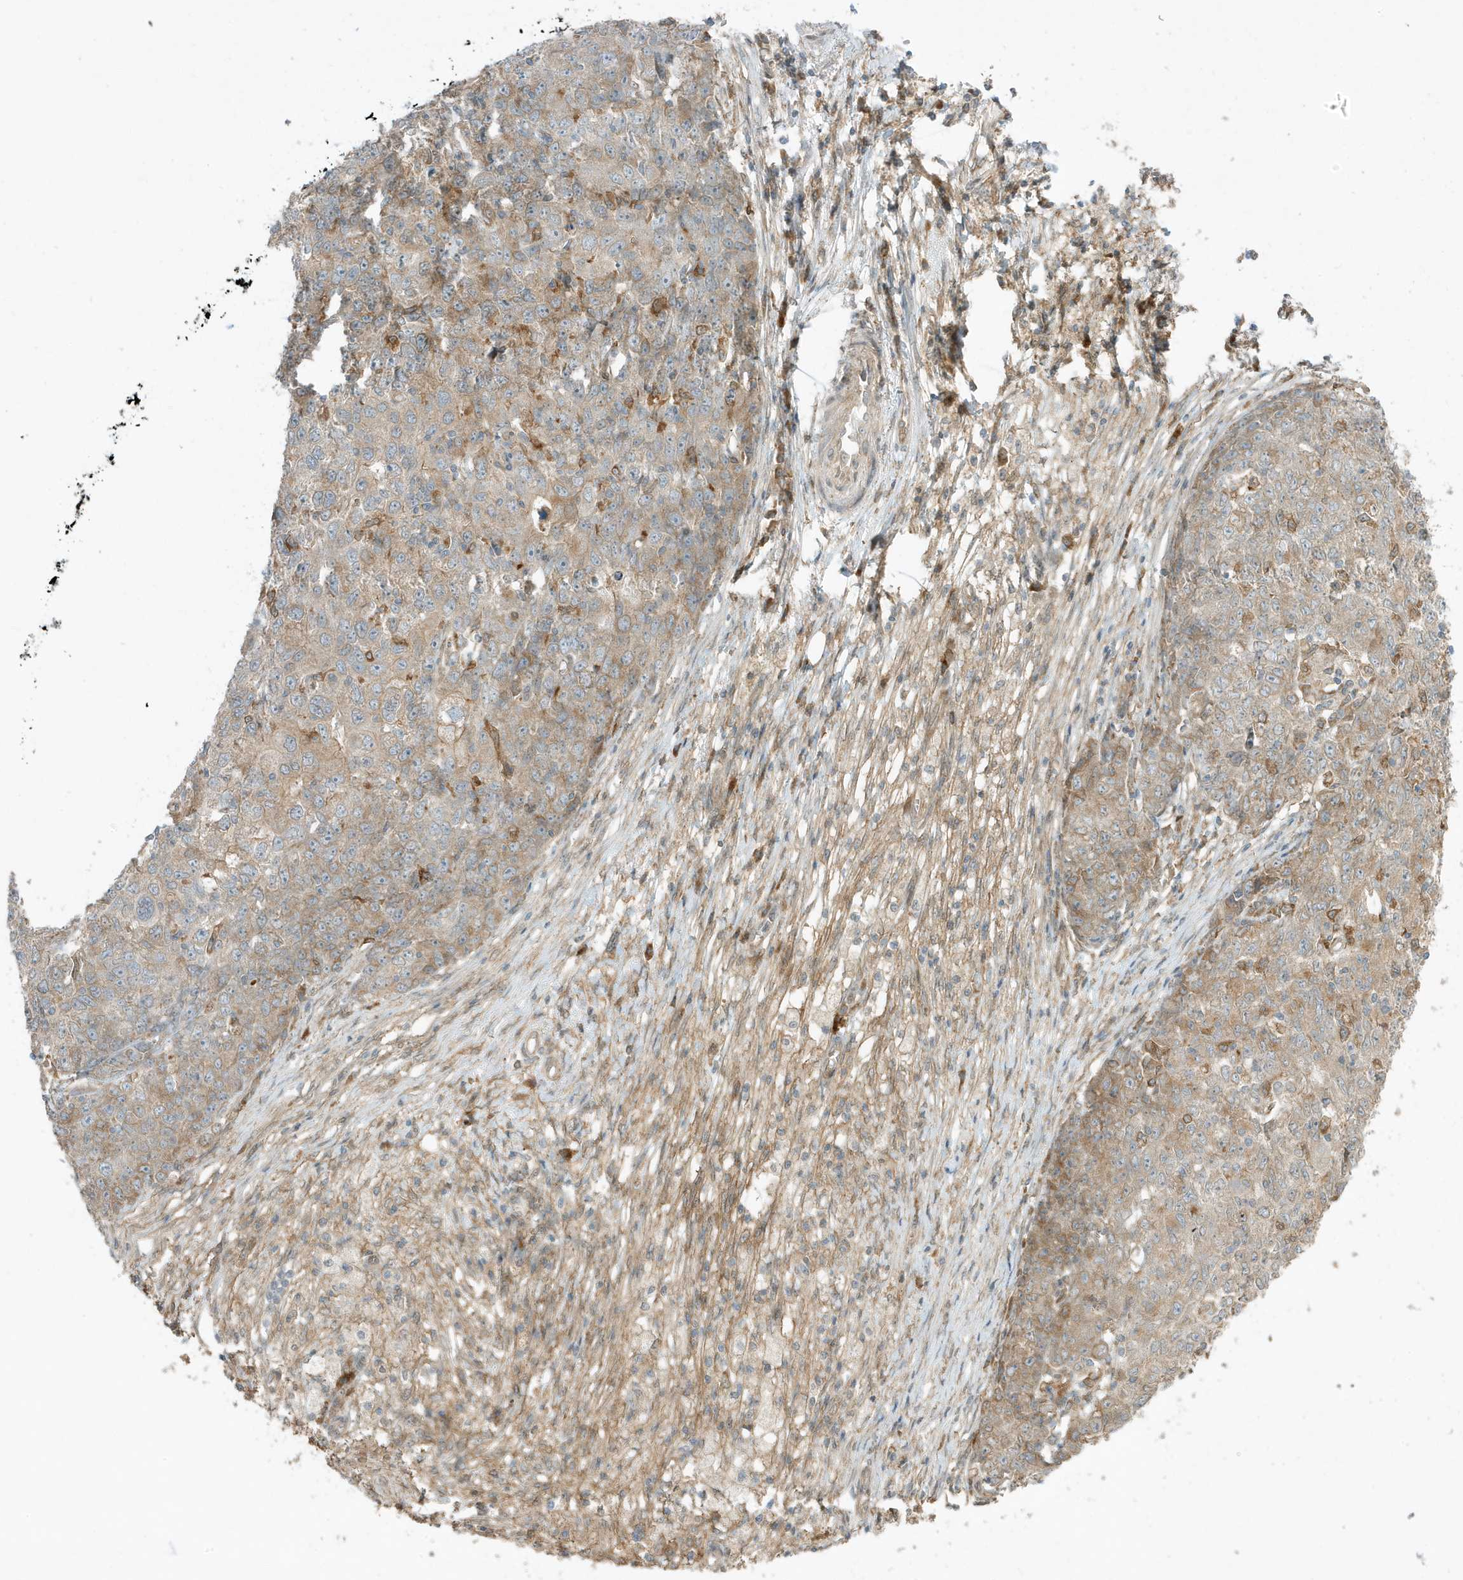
{"staining": {"intensity": "weak", "quantity": ">75%", "location": "cytoplasmic/membranous"}, "tissue": "ovarian cancer", "cell_type": "Tumor cells", "image_type": "cancer", "snomed": [{"axis": "morphology", "description": "Carcinoma, endometroid"}, {"axis": "topography", "description": "Ovary"}], "caption": "Ovarian cancer (endometroid carcinoma) tissue demonstrates weak cytoplasmic/membranous positivity in about >75% of tumor cells", "gene": "SCARF2", "patient": {"sex": "female", "age": 42}}